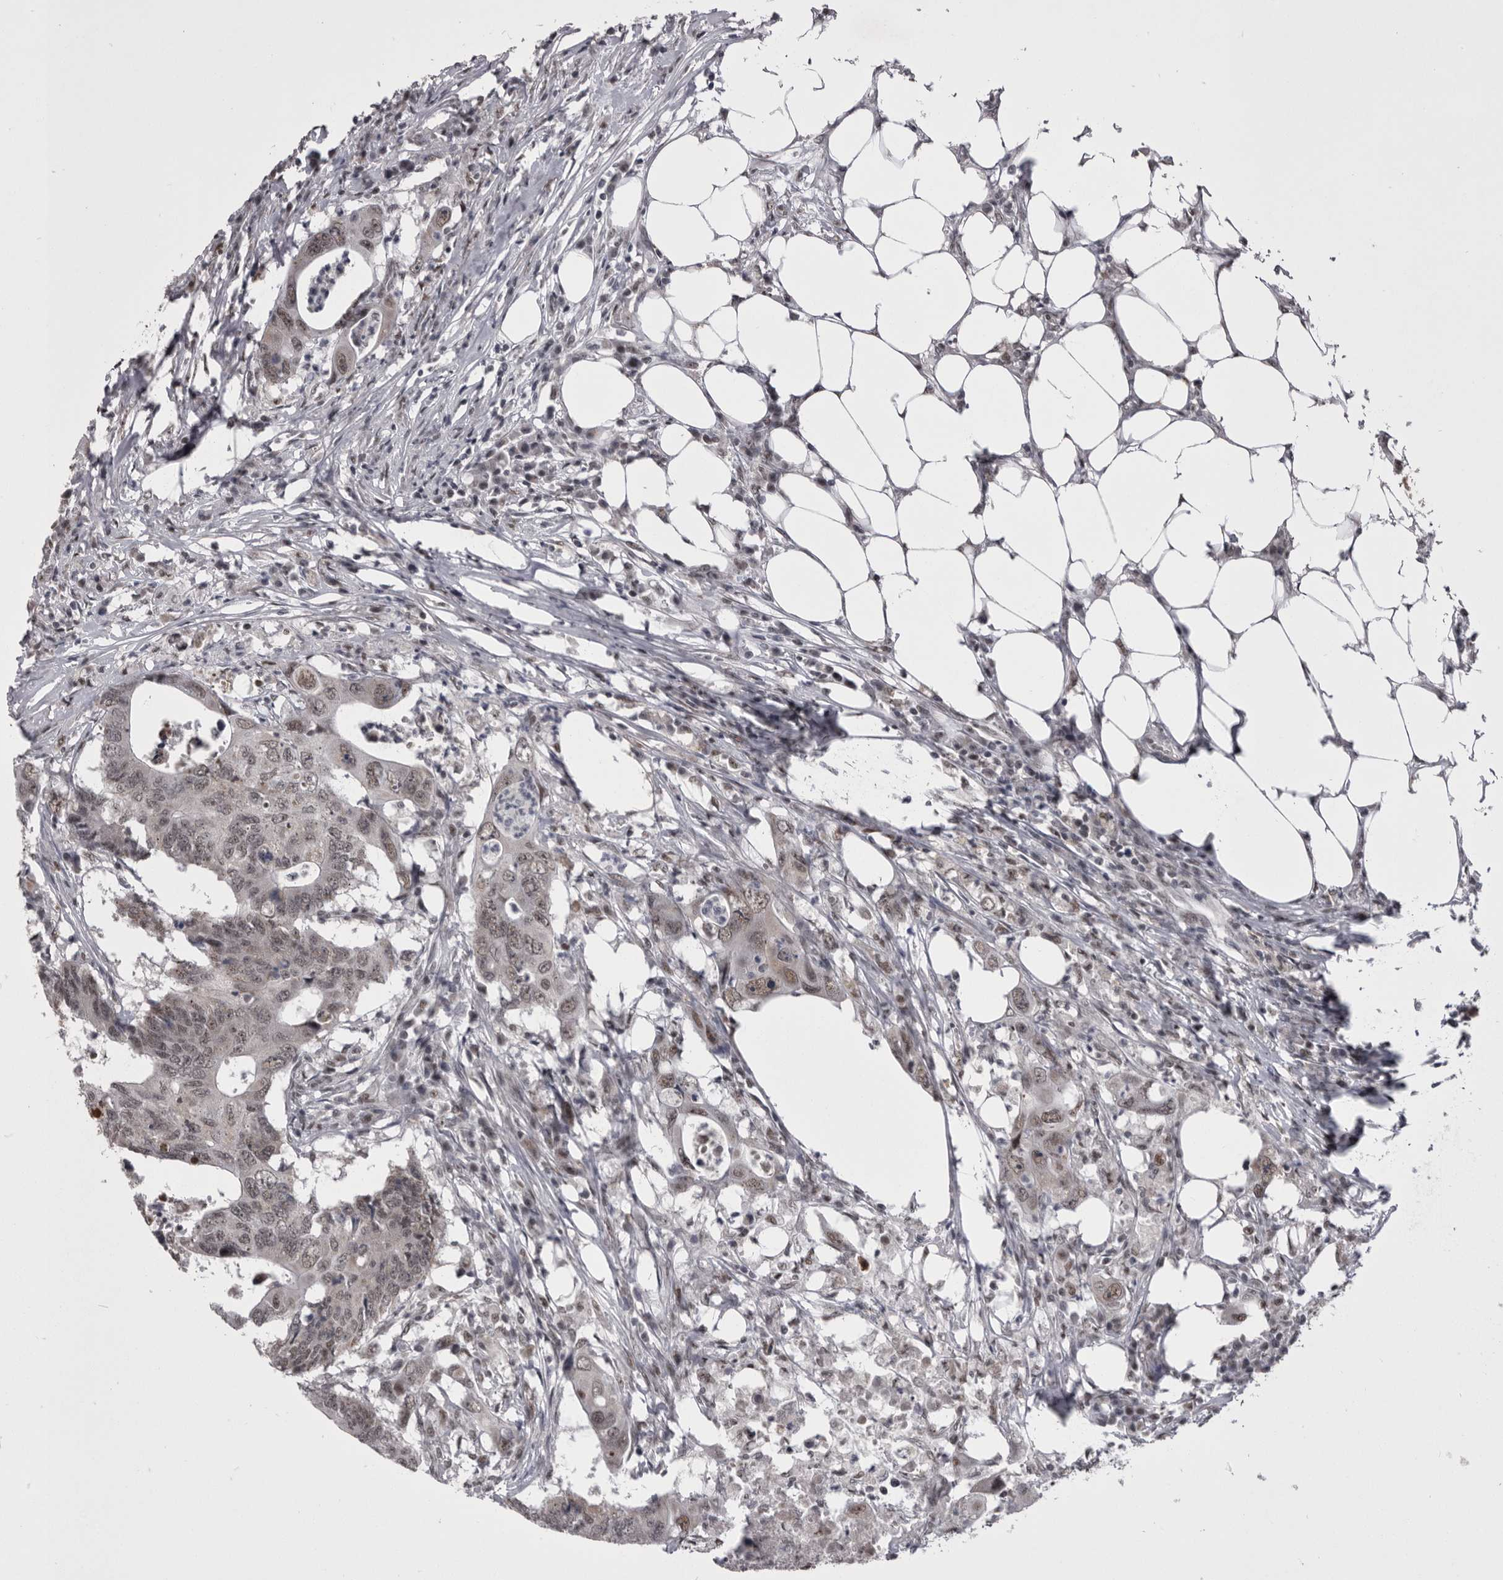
{"staining": {"intensity": "weak", "quantity": "25%-75%", "location": "nuclear"}, "tissue": "colorectal cancer", "cell_type": "Tumor cells", "image_type": "cancer", "snomed": [{"axis": "morphology", "description": "Adenocarcinoma, NOS"}, {"axis": "topography", "description": "Colon"}], "caption": "Brown immunohistochemical staining in human adenocarcinoma (colorectal) demonstrates weak nuclear expression in approximately 25%-75% of tumor cells.", "gene": "PRPF3", "patient": {"sex": "male", "age": 71}}